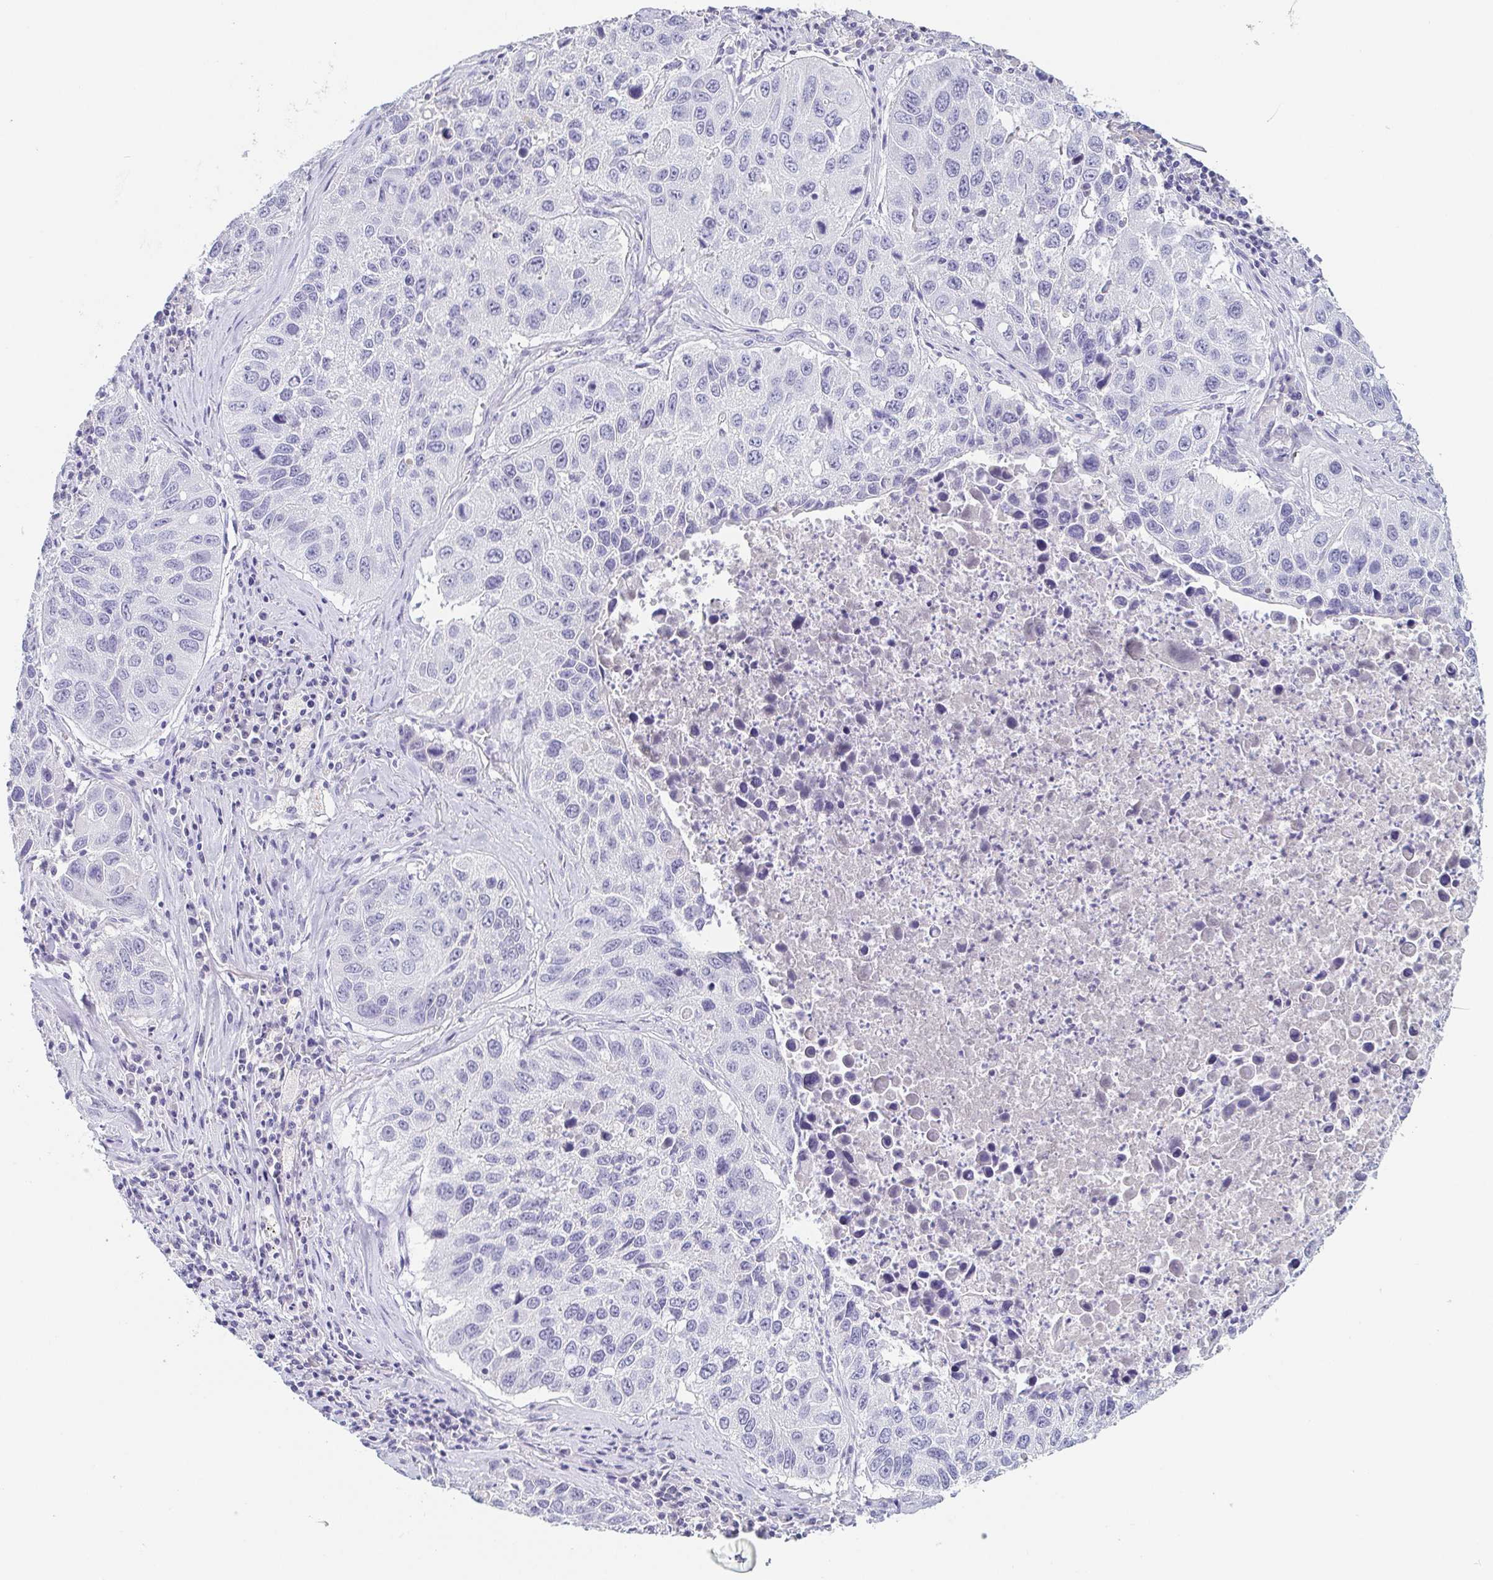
{"staining": {"intensity": "negative", "quantity": "none", "location": "none"}, "tissue": "lung cancer", "cell_type": "Tumor cells", "image_type": "cancer", "snomed": [{"axis": "morphology", "description": "Squamous cell carcinoma, NOS"}, {"axis": "topography", "description": "Lung"}], "caption": "This photomicrograph is of lung squamous cell carcinoma stained with IHC to label a protein in brown with the nuclei are counter-stained blue. There is no staining in tumor cells.", "gene": "ITLN1", "patient": {"sex": "female", "age": 61}}